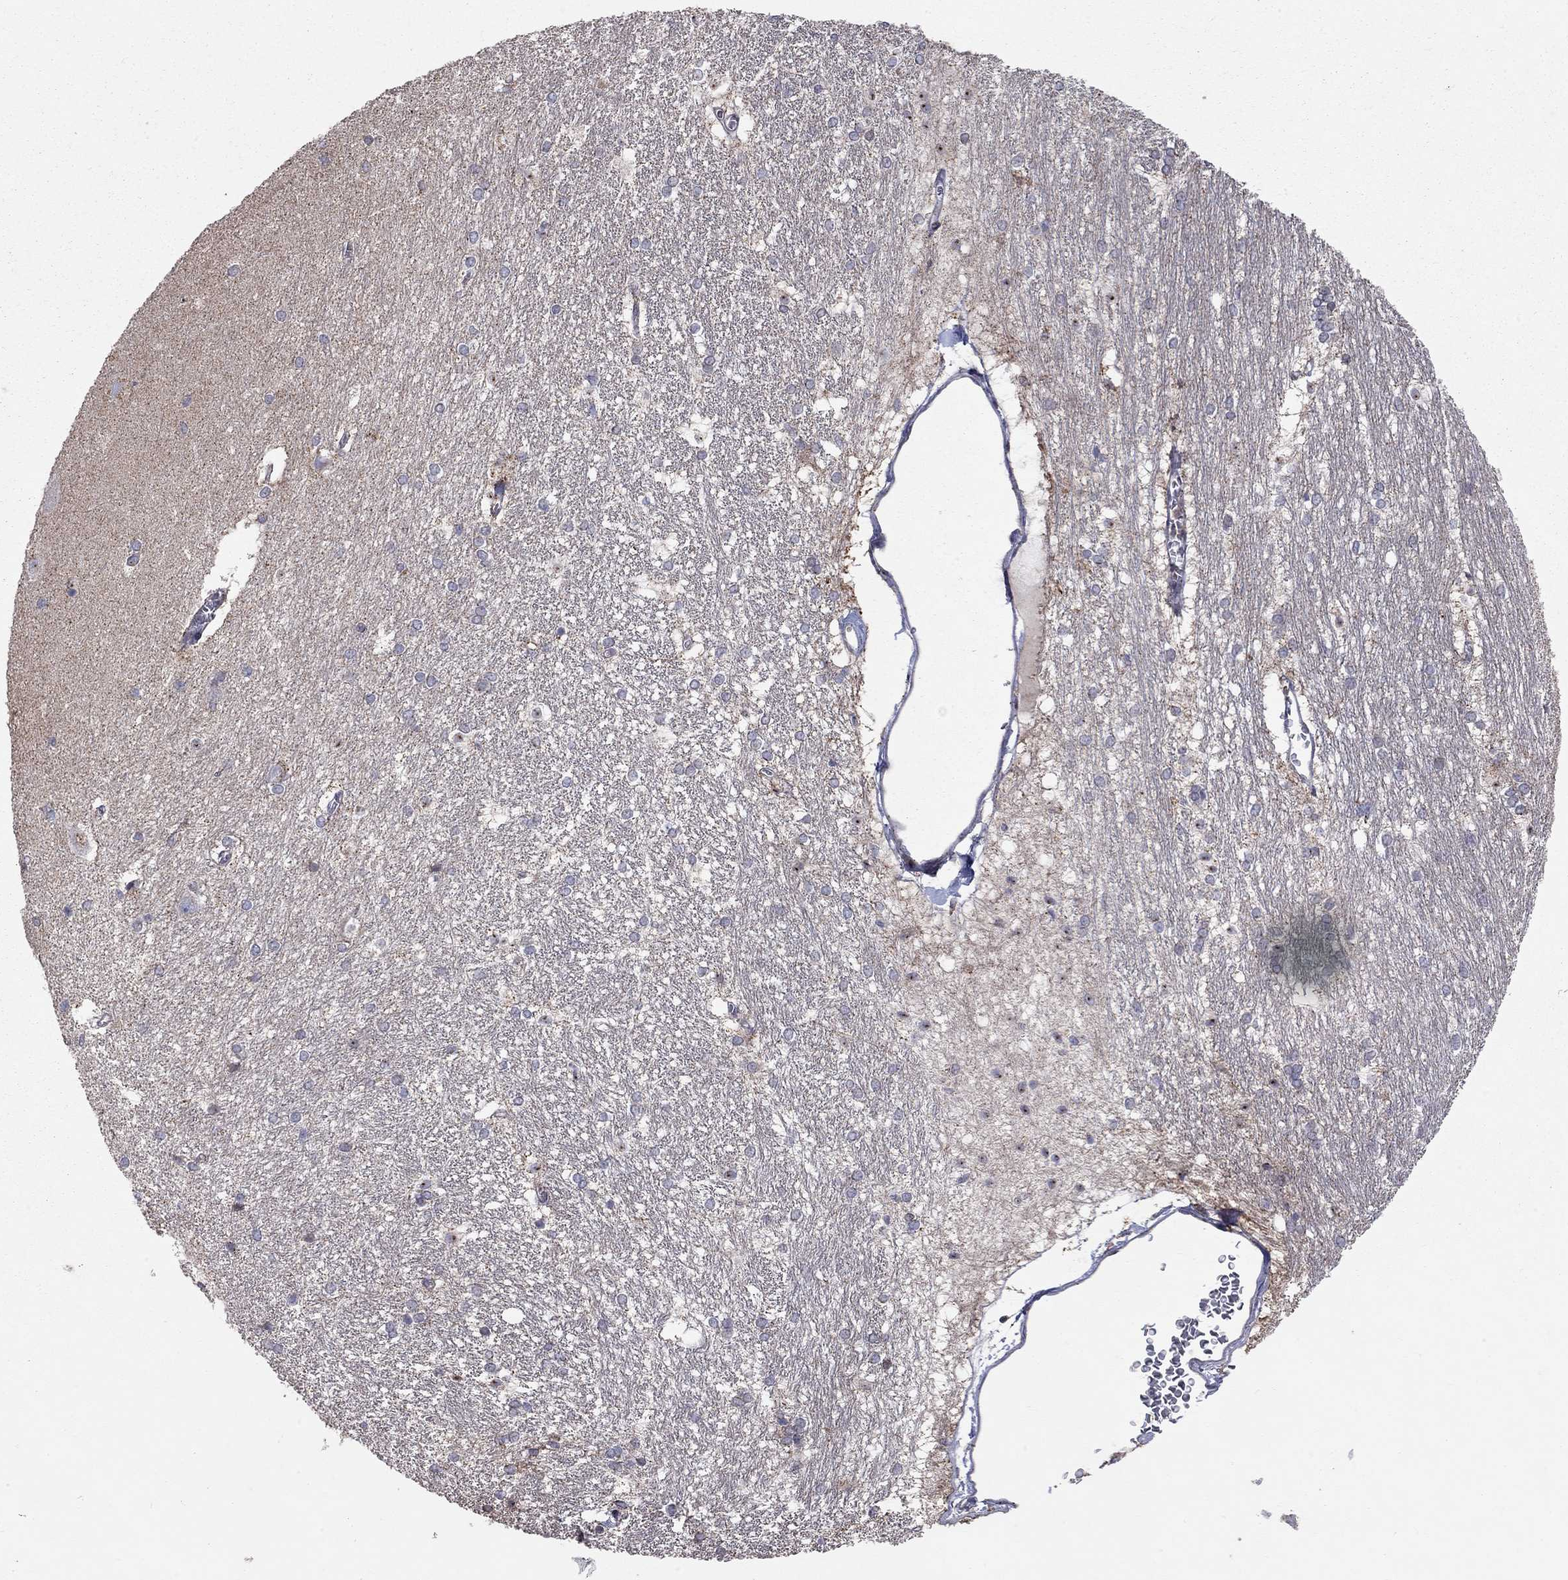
{"staining": {"intensity": "strong", "quantity": "<25%", "location": "nuclear"}, "tissue": "hippocampus", "cell_type": "Glial cells", "image_type": "normal", "snomed": [{"axis": "morphology", "description": "Normal tissue, NOS"}, {"axis": "topography", "description": "Cerebral cortex"}, {"axis": "topography", "description": "Hippocampus"}], "caption": "Immunohistochemical staining of benign hippocampus exhibits <25% levels of strong nuclear protein staining in approximately <25% of glial cells.", "gene": "ERN2", "patient": {"sex": "female", "age": 19}}